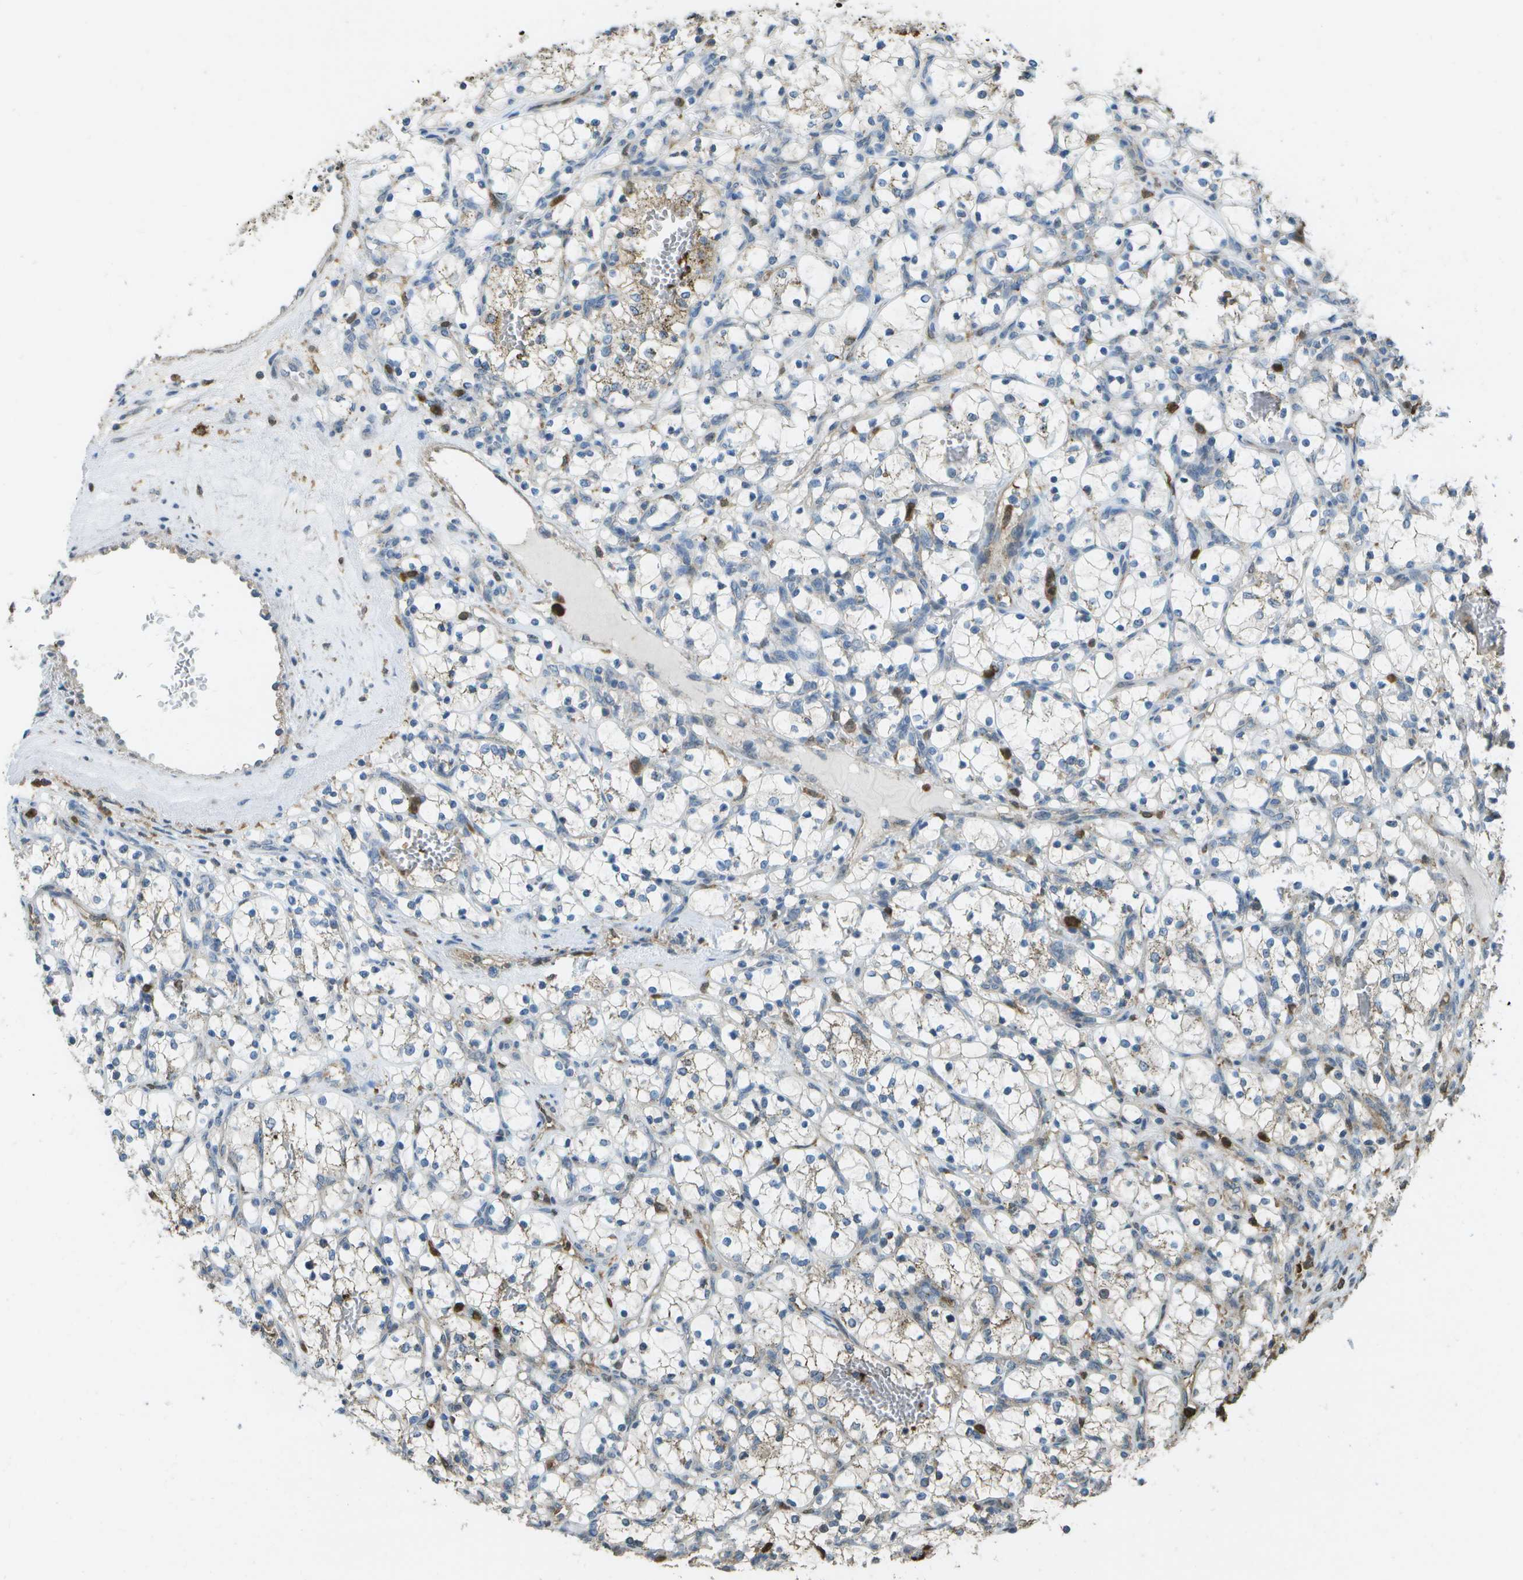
{"staining": {"intensity": "weak", "quantity": "<25%", "location": "cytoplasmic/membranous"}, "tissue": "renal cancer", "cell_type": "Tumor cells", "image_type": "cancer", "snomed": [{"axis": "morphology", "description": "Adenocarcinoma, NOS"}, {"axis": "topography", "description": "Kidney"}], "caption": "Histopathology image shows no protein expression in tumor cells of renal cancer (adenocarcinoma) tissue.", "gene": "CACHD1", "patient": {"sex": "female", "age": 69}}